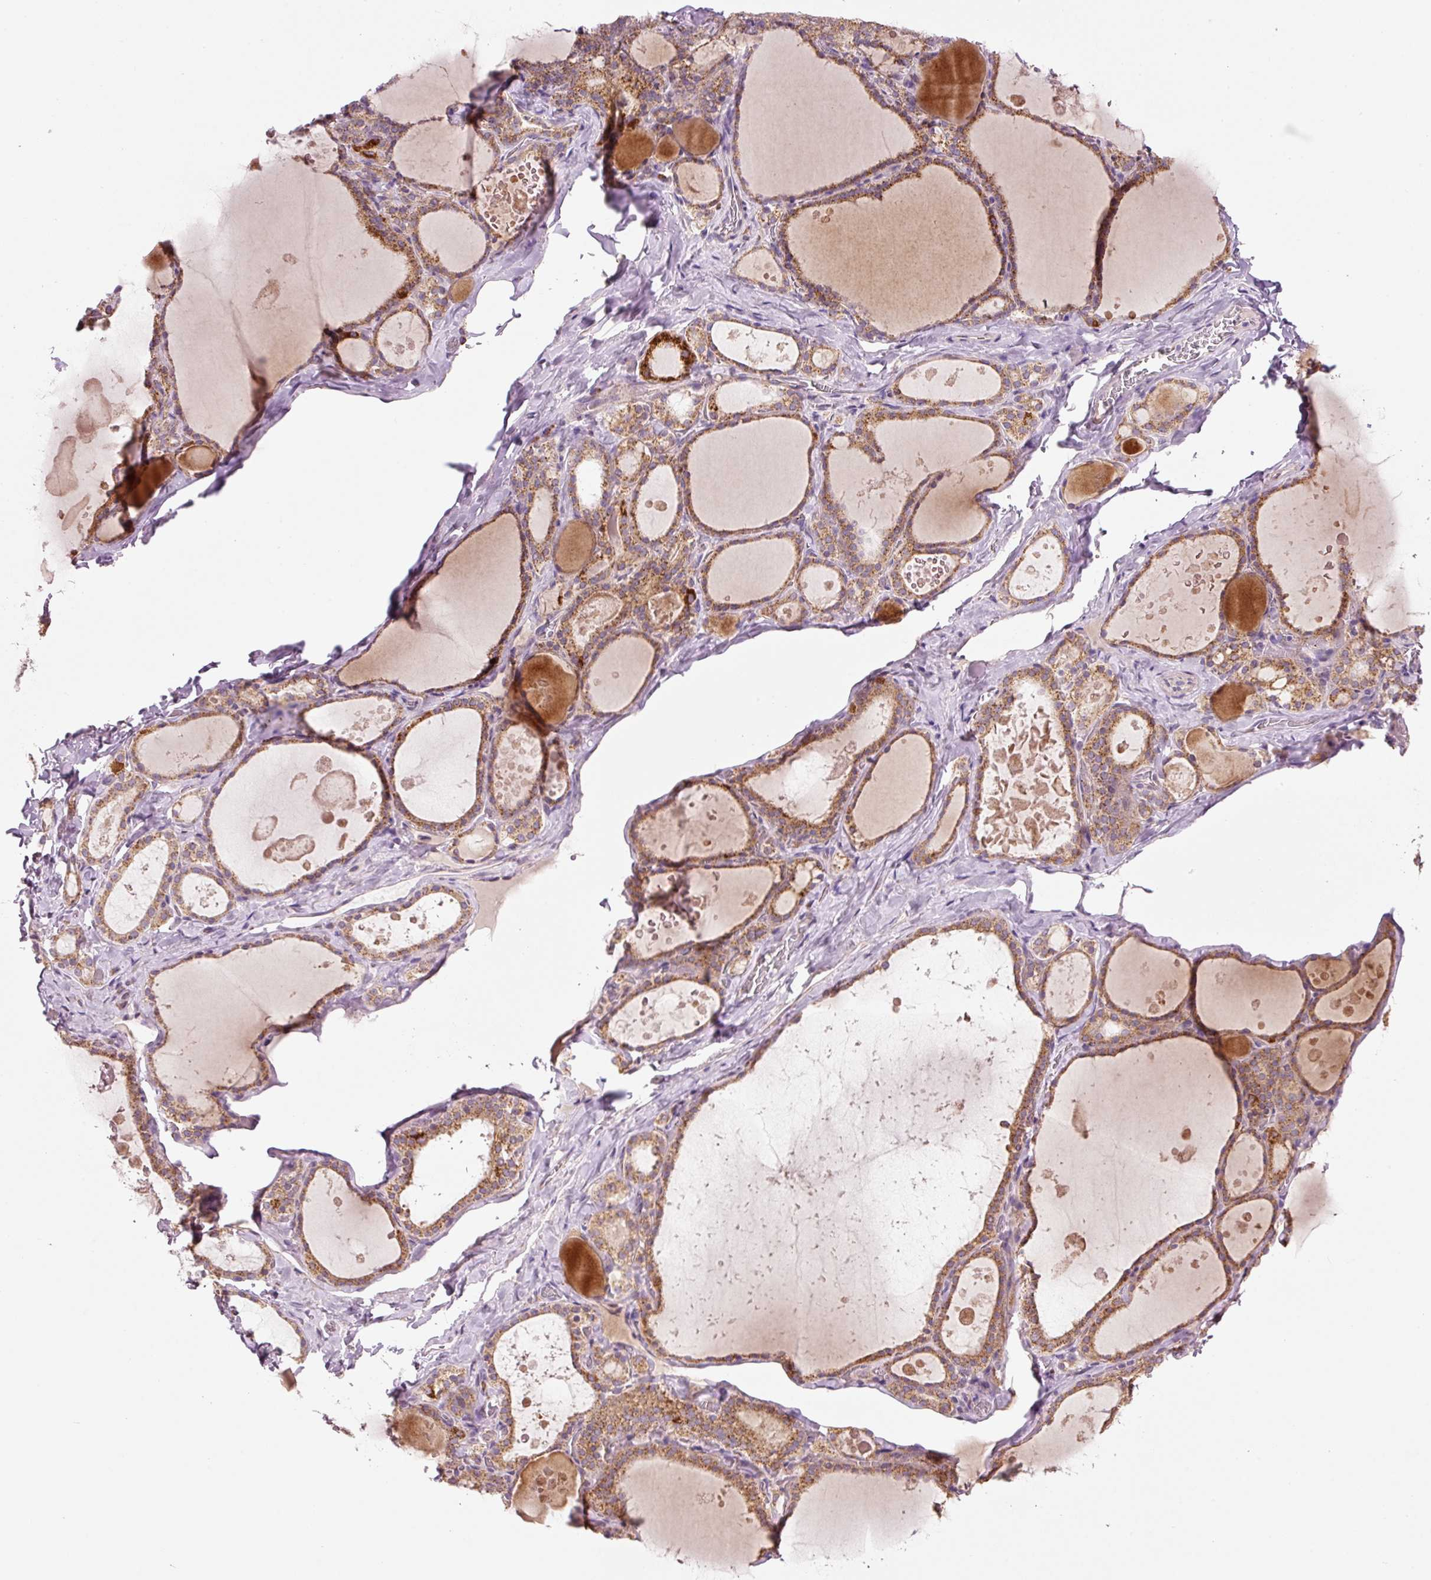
{"staining": {"intensity": "strong", "quantity": ">75%", "location": "cytoplasmic/membranous"}, "tissue": "thyroid gland", "cell_type": "Glandular cells", "image_type": "normal", "snomed": [{"axis": "morphology", "description": "Normal tissue, NOS"}, {"axis": "topography", "description": "Thyroid gland"}], "caption": "Glandular cells demonstrate strong cytoplasmic/membranous expression in about >75% of cells in normal thyroid gland. The staining was performed using DAB to visualize the protein expression in brown, while the nuclei were stained in blue with hematoxylin (Magnification: 20x).", "gene": "FAM78B", "patient": {"sex": "male", "age": 56}}